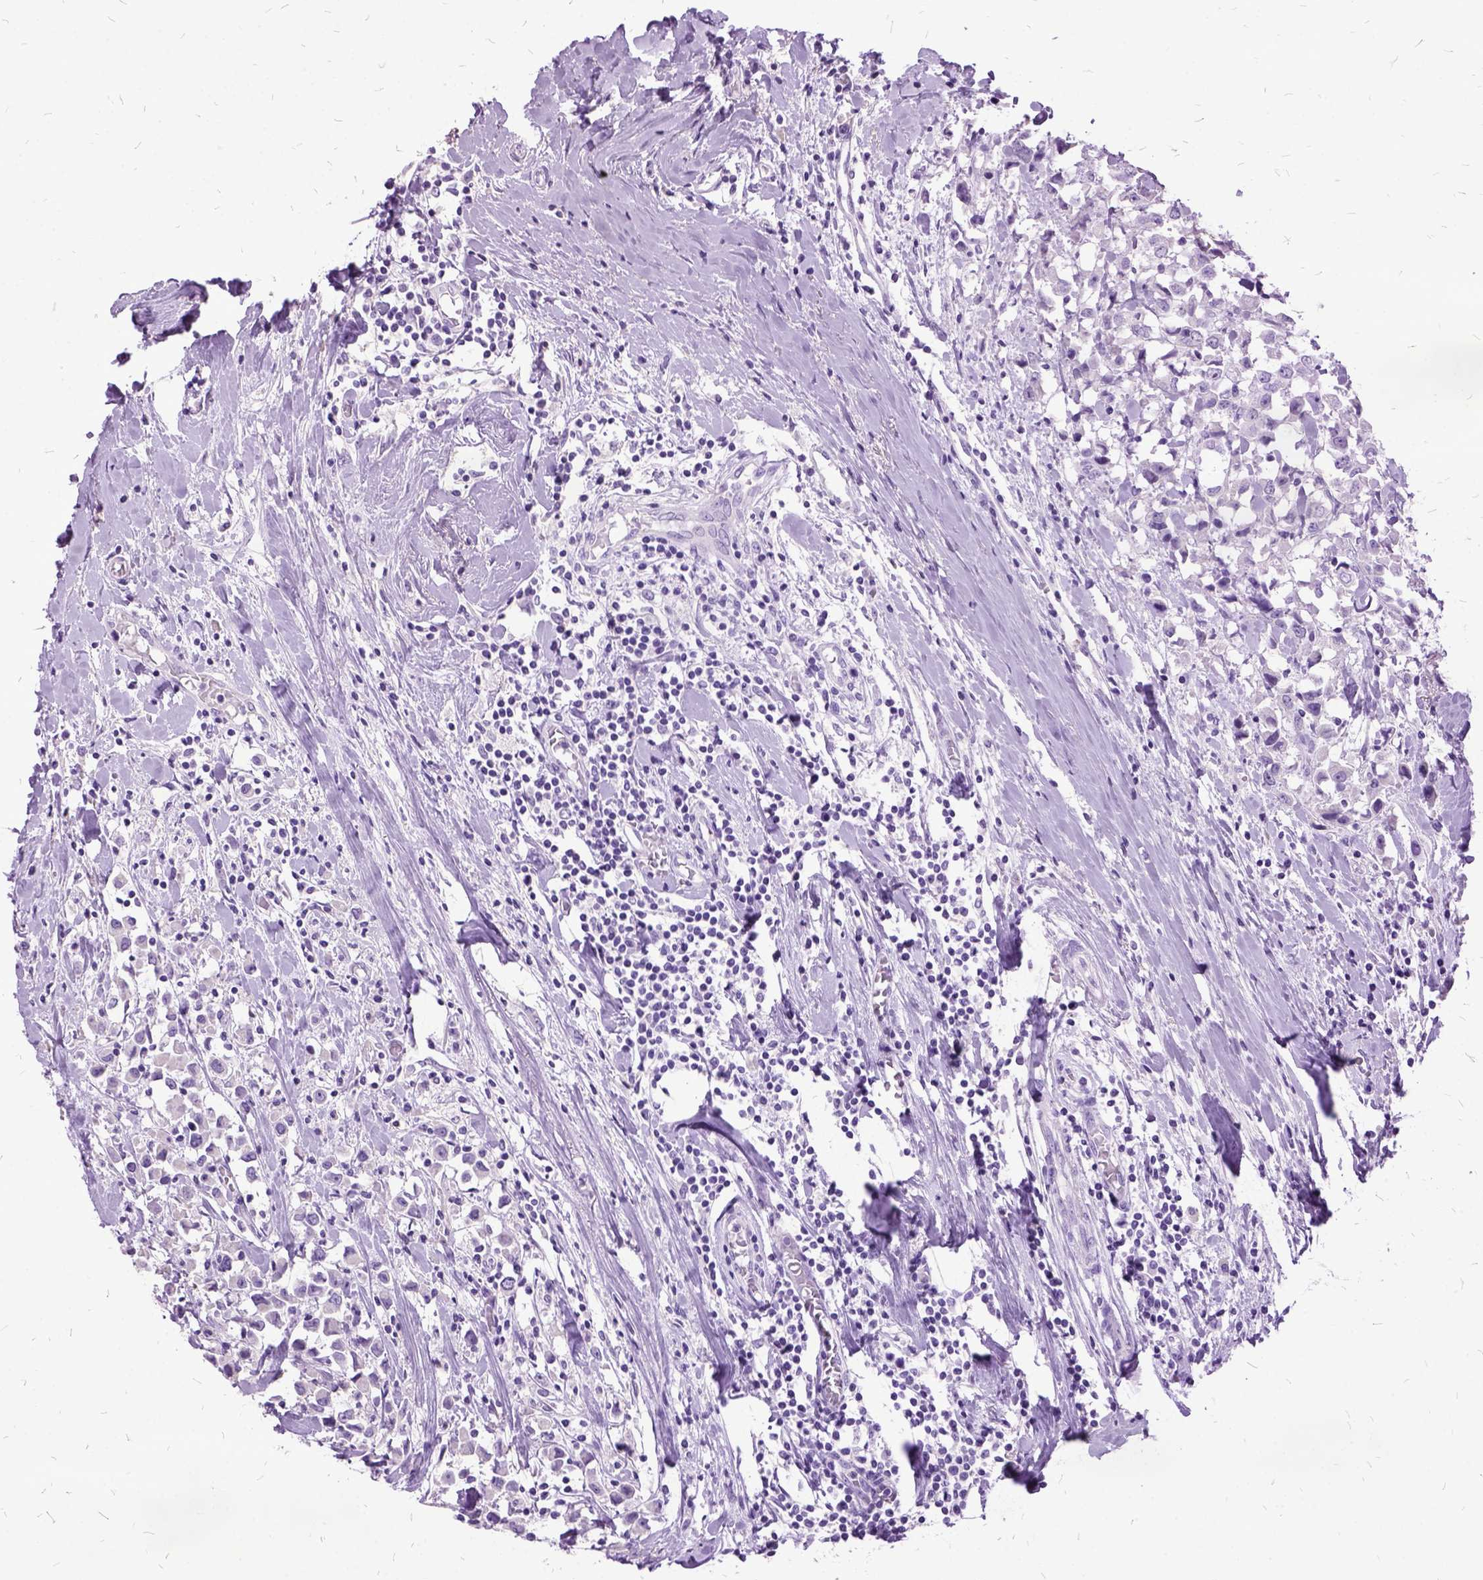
{"staining": {"intensity": "negative", "quantity": "none", "location": "none"}, "tissue": "breast cancer", "cell_type": "Tumor cells", "image_type": "cancer", "snomed": [{"axis": "morphology", "description": "Duct carcinoma"}, {"axis": "topography", "description": "Breast"}], "caption": "A micrograph of infiltrating ductal carcinoma (breast) stained for a protein reveals no brown staining in tumor cells. (IHC, brightfield microscopy, high magnification).", "gene": "MME", "patient": {"sex": "female", "age": 61}}